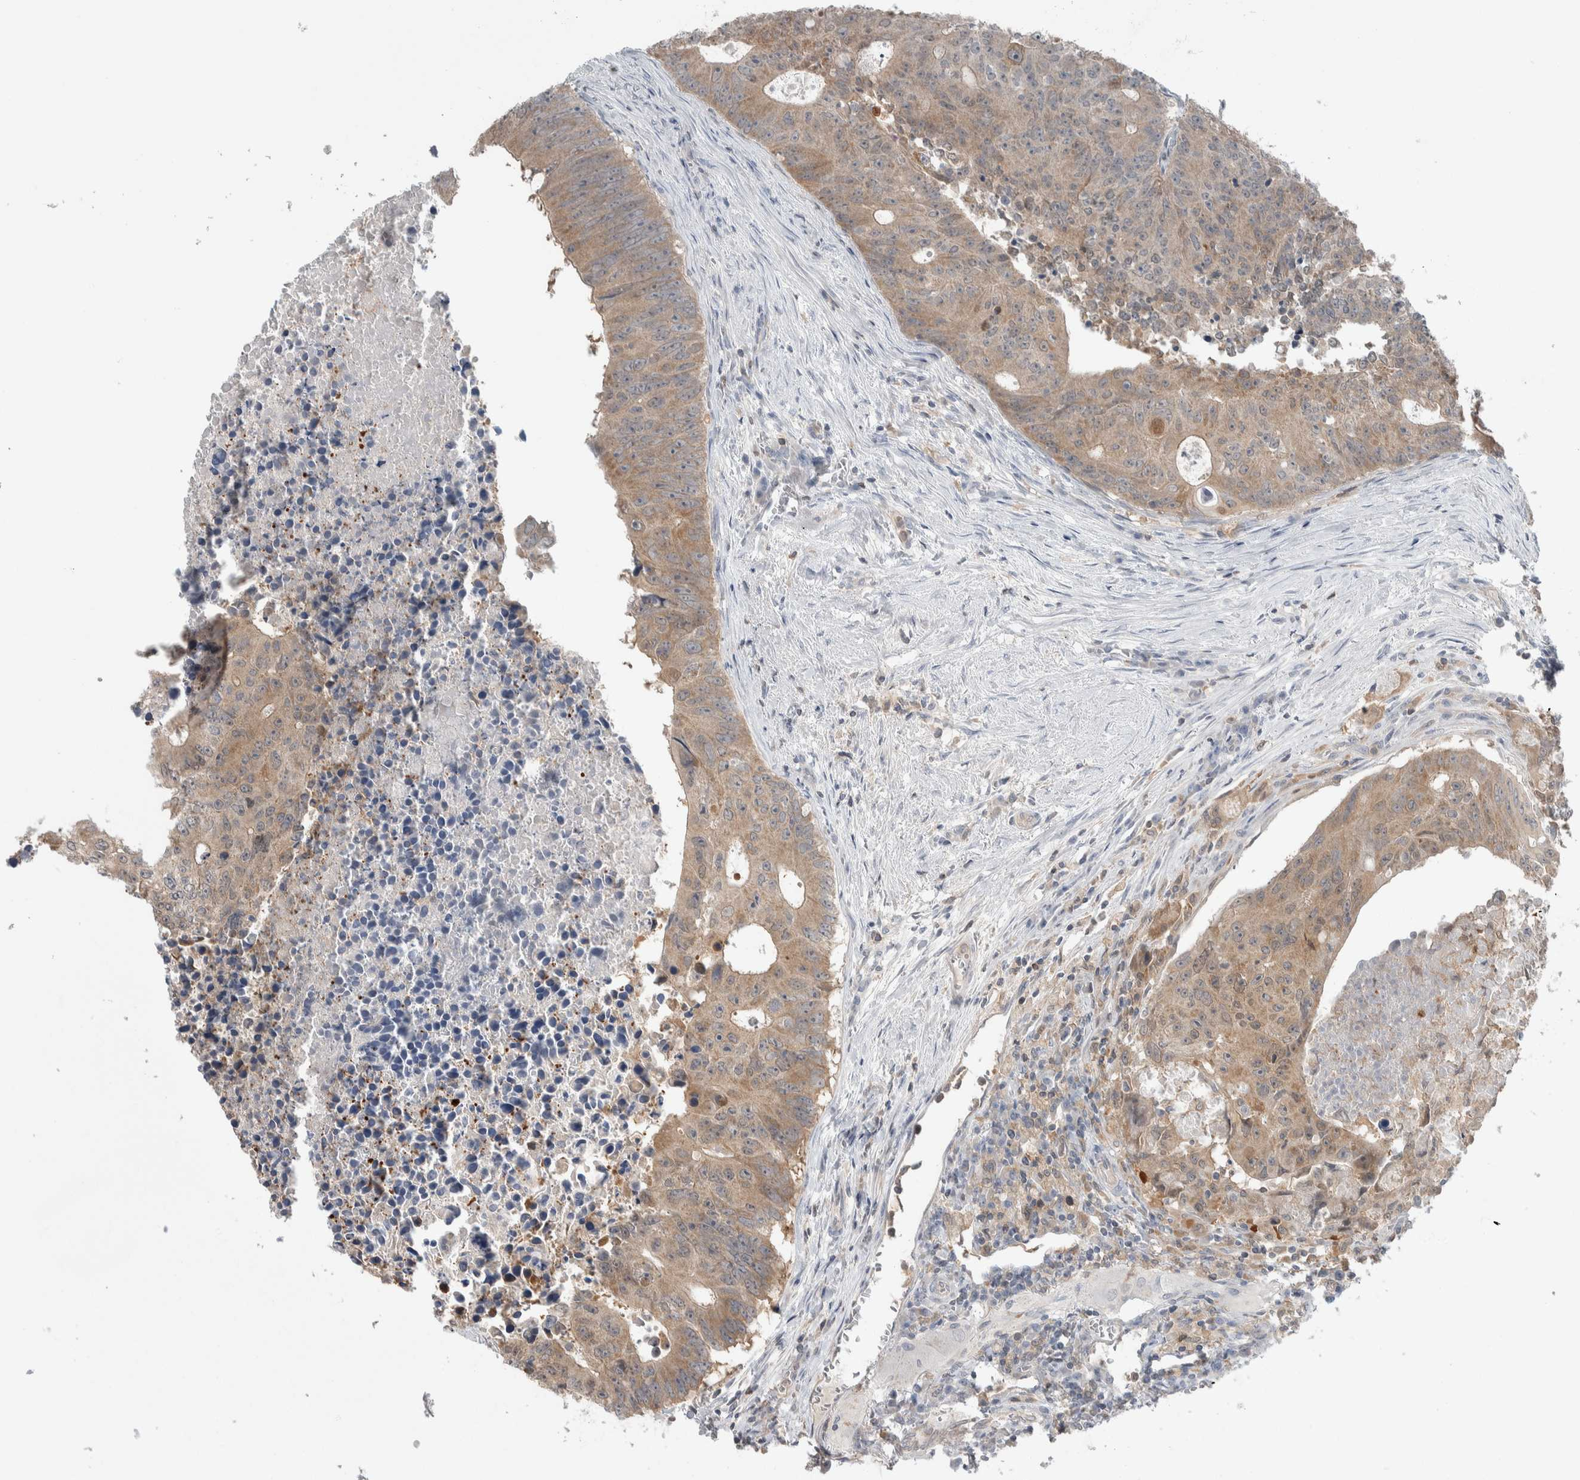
{"staining": {"intensity": "moderate", "quantity": ">75%", "location": "cytoplasmic/membranous"}, "tissue": "colorectal cancer", "cell_type": "Tumor cells", "image_type": "cancer", "snomed": [{"axis": "morphology", "description": "Adenocarcinoma, NOS"}, {"axis": "topography", "description": "Colon"}], "caption": "Colorectal cancer (adenocarcinoma) tissue displays moderate cytoplasmic/membranous expression in about >75% of tumor cells (DAB IHC, brown staining for protein, blue staining for nuclei).", "gene": "HTATIP2", "patient": {"sex": "male", "age": 87}}